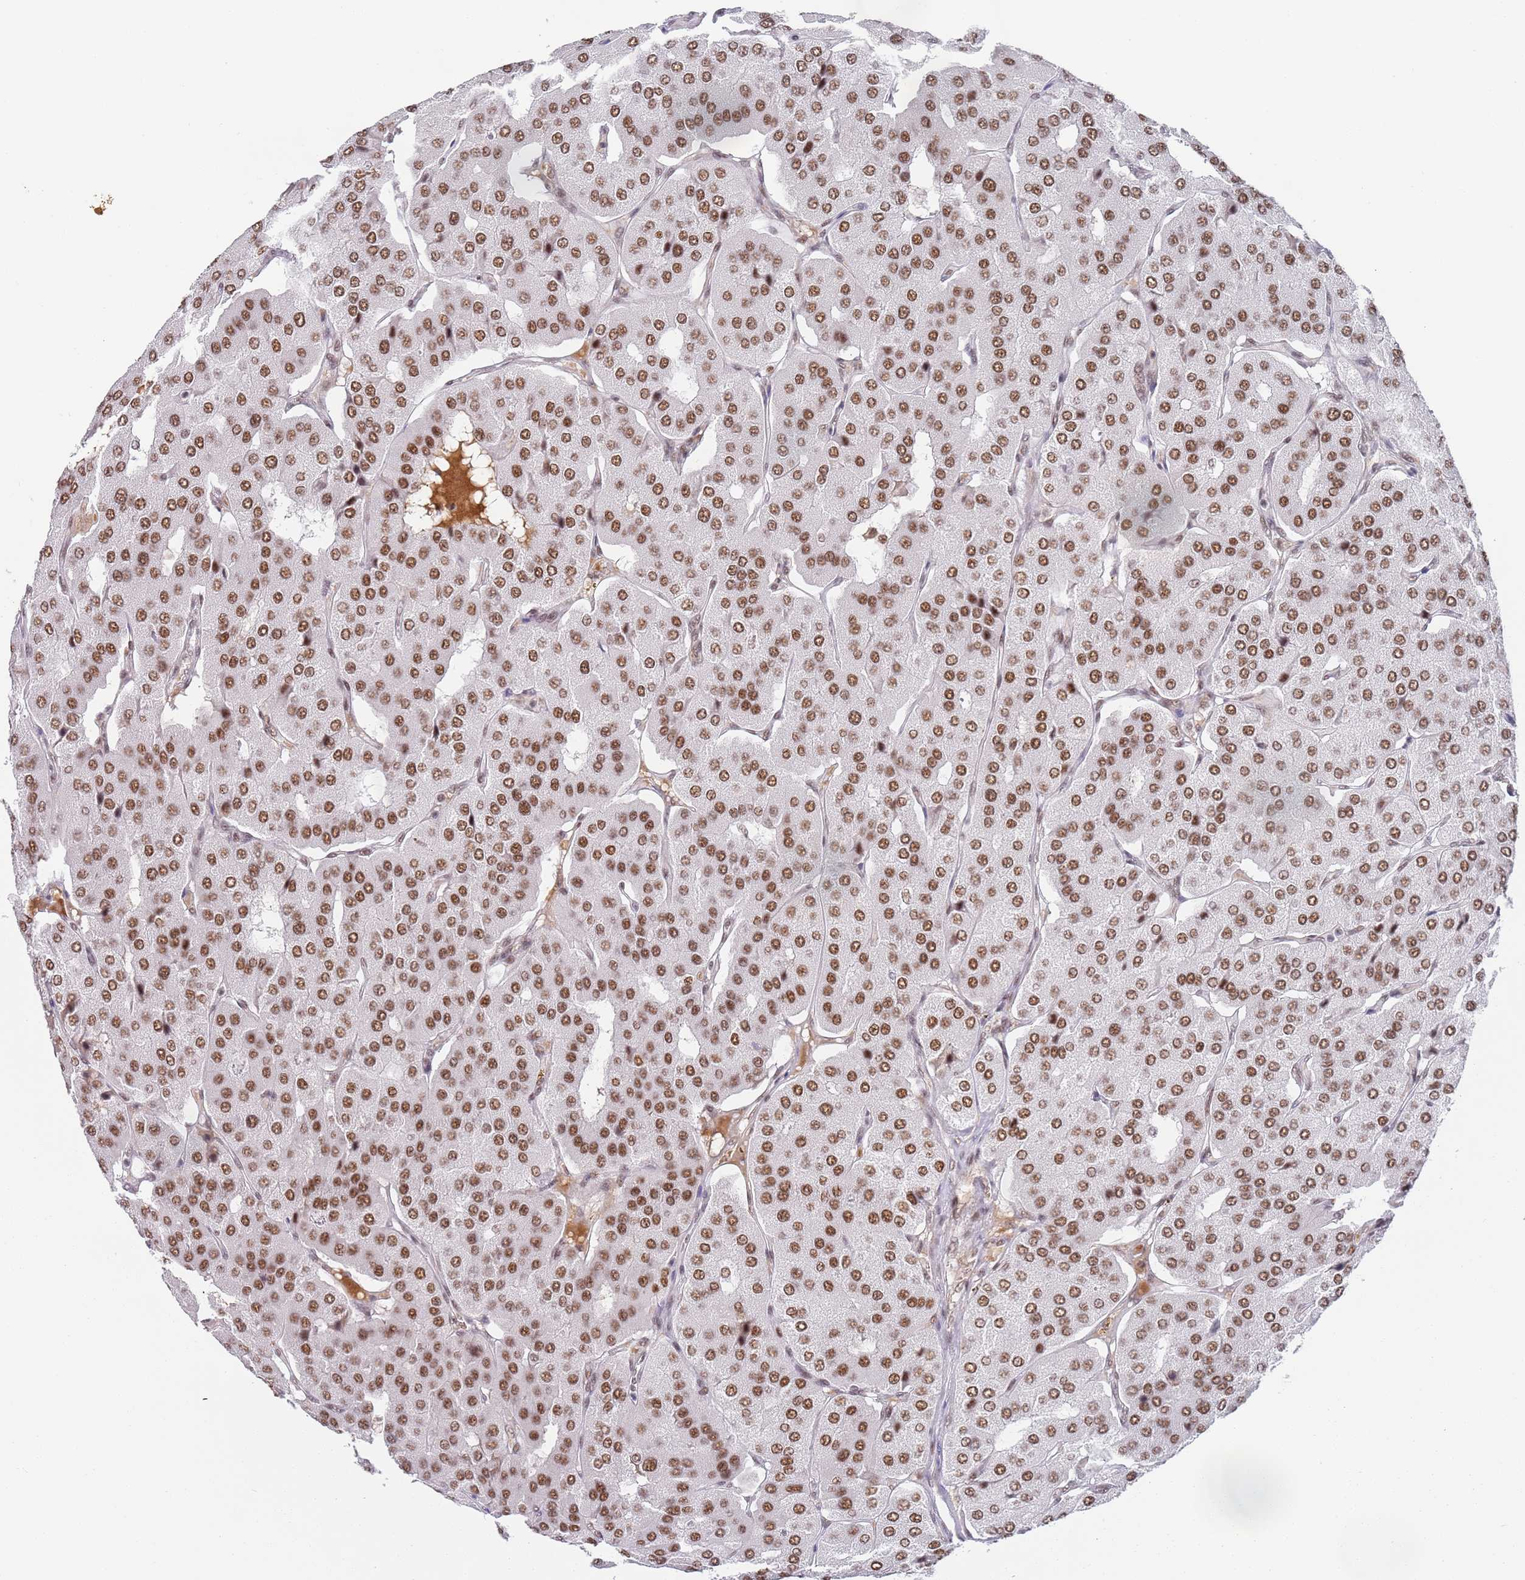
{"staining": {"intensity": "moderate", "quantity": ">75%", "location": "nuclear"}, "tissue": "parathyroid gland", "cell_type": "Glandular cells", "image_type": "normal", "snomed": [{"axis": "morphology", "description": "Normal tissue, NOS"}, {"axis": "morphology", "description": "Adenoma, NOS"}, {"axis": "topography", "description": "Parathyroid gland"}], "caption": "Moderate nuclear protein expression is identified in approximately >75% of glandular cells in parathyroid gland. (DAB (3,3'-diaminobenzidine) = brown stain, brightfield microscopy at high magnification).", "gene": "AKAP8L", "patient": {"sex": "female", "age": 86}}